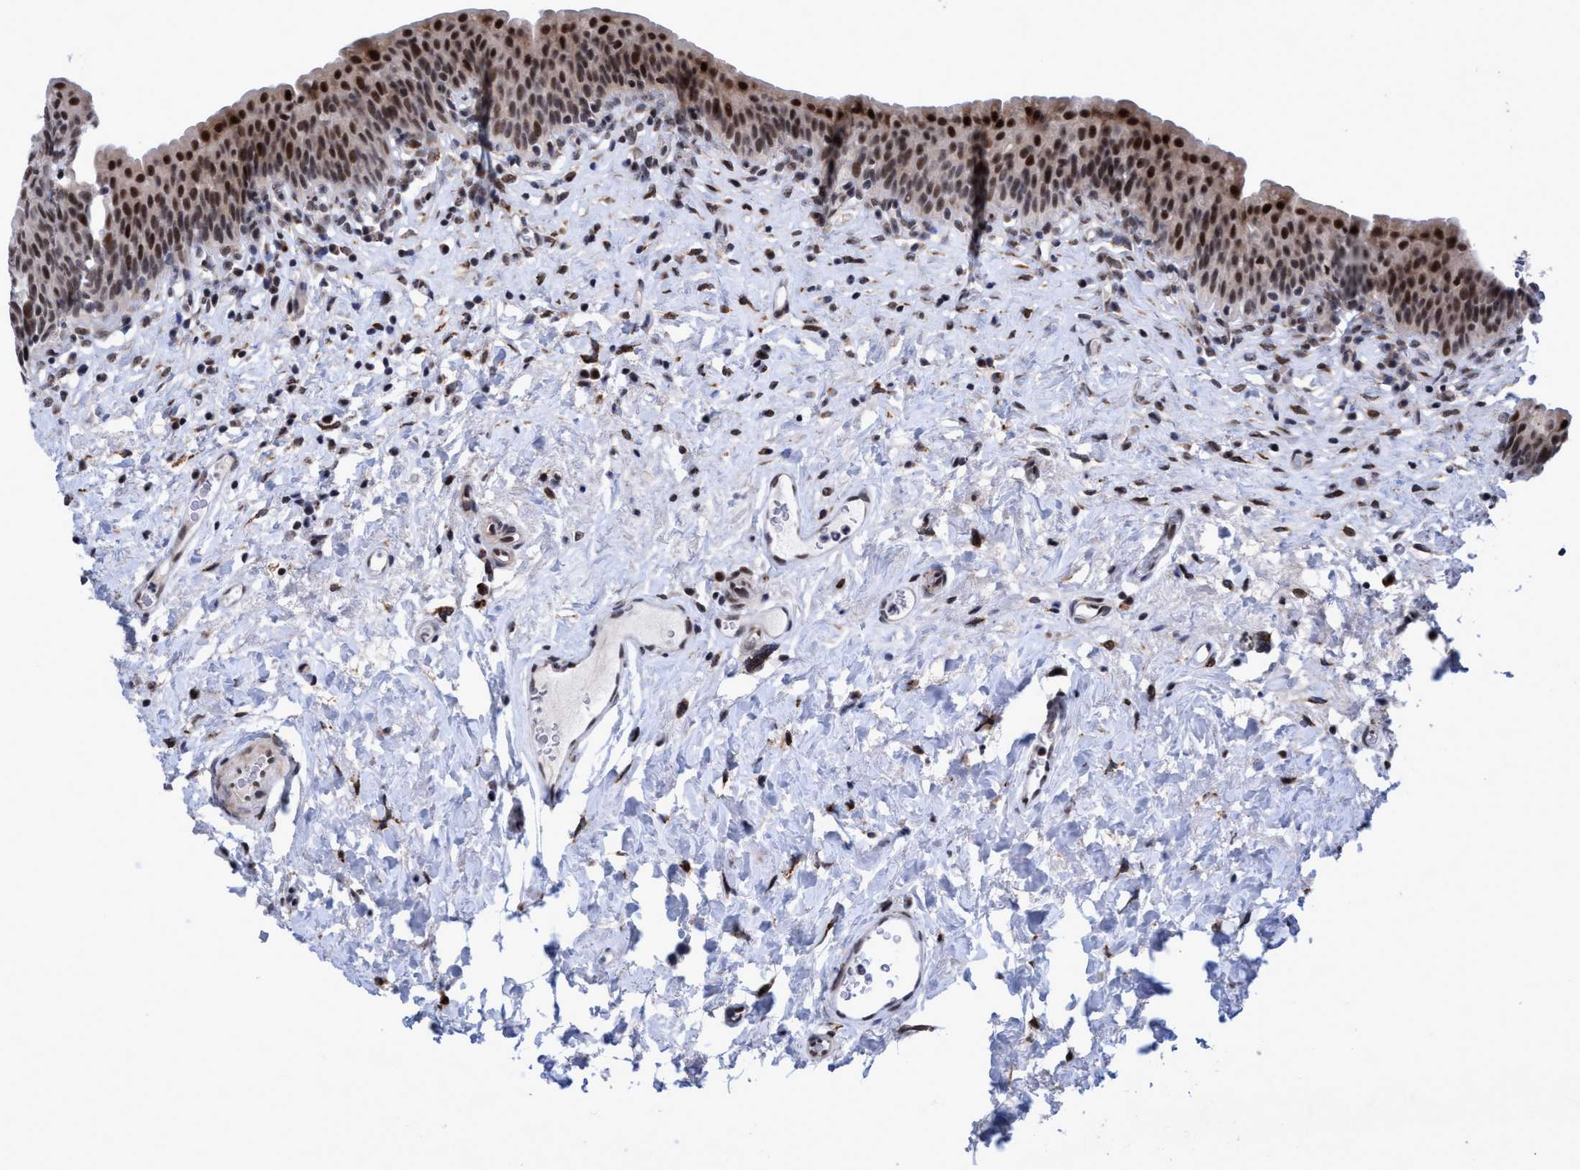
{"staining": {"intensity": "strong", "quantity": ">75%", "location": "nuclear"}, "tissue": "urinary bladder", "cell_type": "Urothelial cells", "image_type": "normal", "snomed": [{"axis": "morphology", "description": "Normal tissue, NOS"}, {"axis": "topography", "description": "Urinary bladder"}], "caption": "Immunohistochemistry of normal urinary bladder reveals high levels of strong nuclear positivity in approximately >75% of urothelial cells. (DAB (3,3'-diaminobenzidine) IHC with brightfield microscopy, high magnification).", "gene": "GLT6D1", "patient": {"sex": "male", "age": 83}}